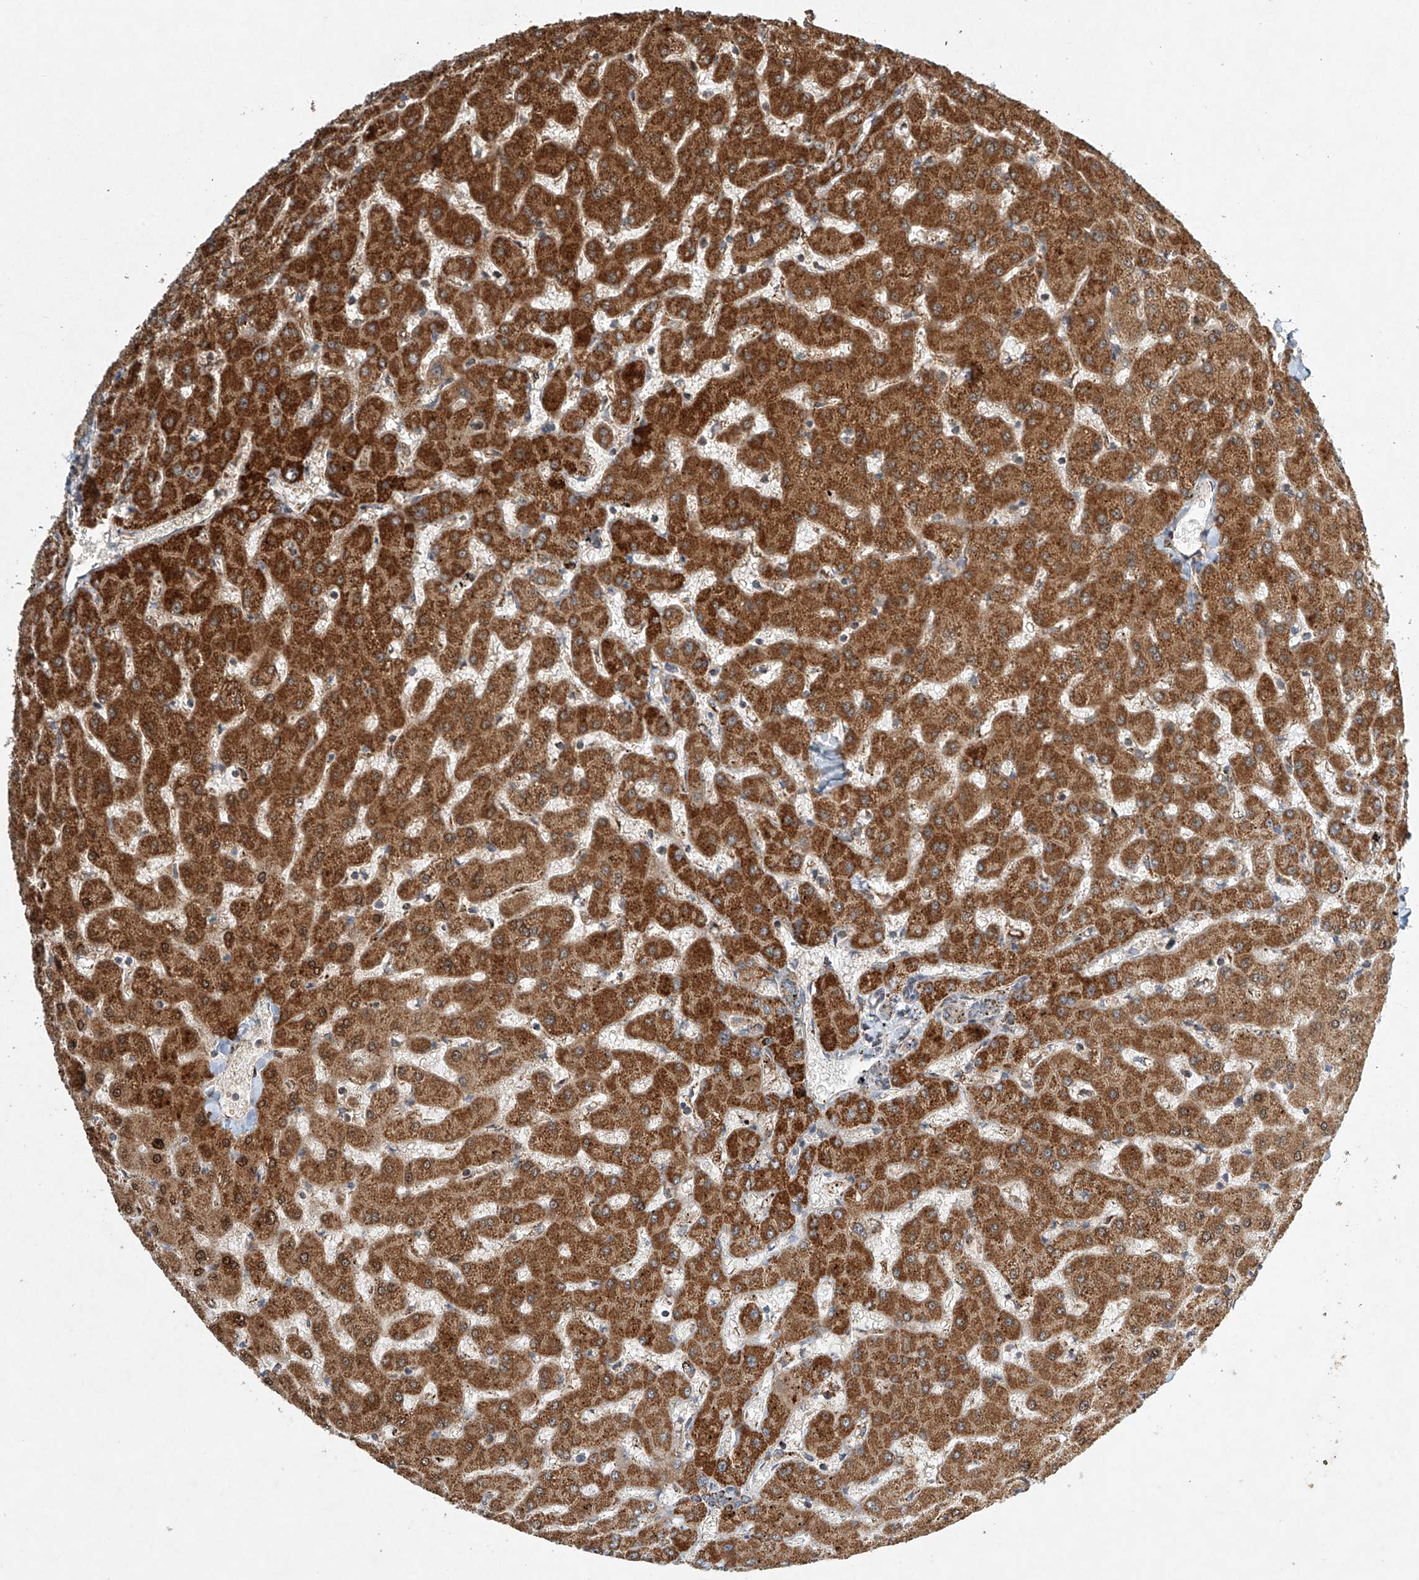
{"staining": {"intensity": "weak", "quantity": ">75%", "location": "cytoplasmic/membranous"}, "tissue": "liver", "cell_type": "Cholangiocytes", "image_type": "normal", "snomed": [{"axis": "morphology", "description": "Normal tissue, NOS"}, {"axis": "topography", "description": "Liver"}], "caption": "A high-resolution histopathology image shows immunohistochemistry staining of unremarkable liver, which demonstrates weak cytoplasmic/membranous expression in approximately >75% of cholangiocytes.", "gene": "DCAF11", "patient": {"sex": "female", "age": 63}}